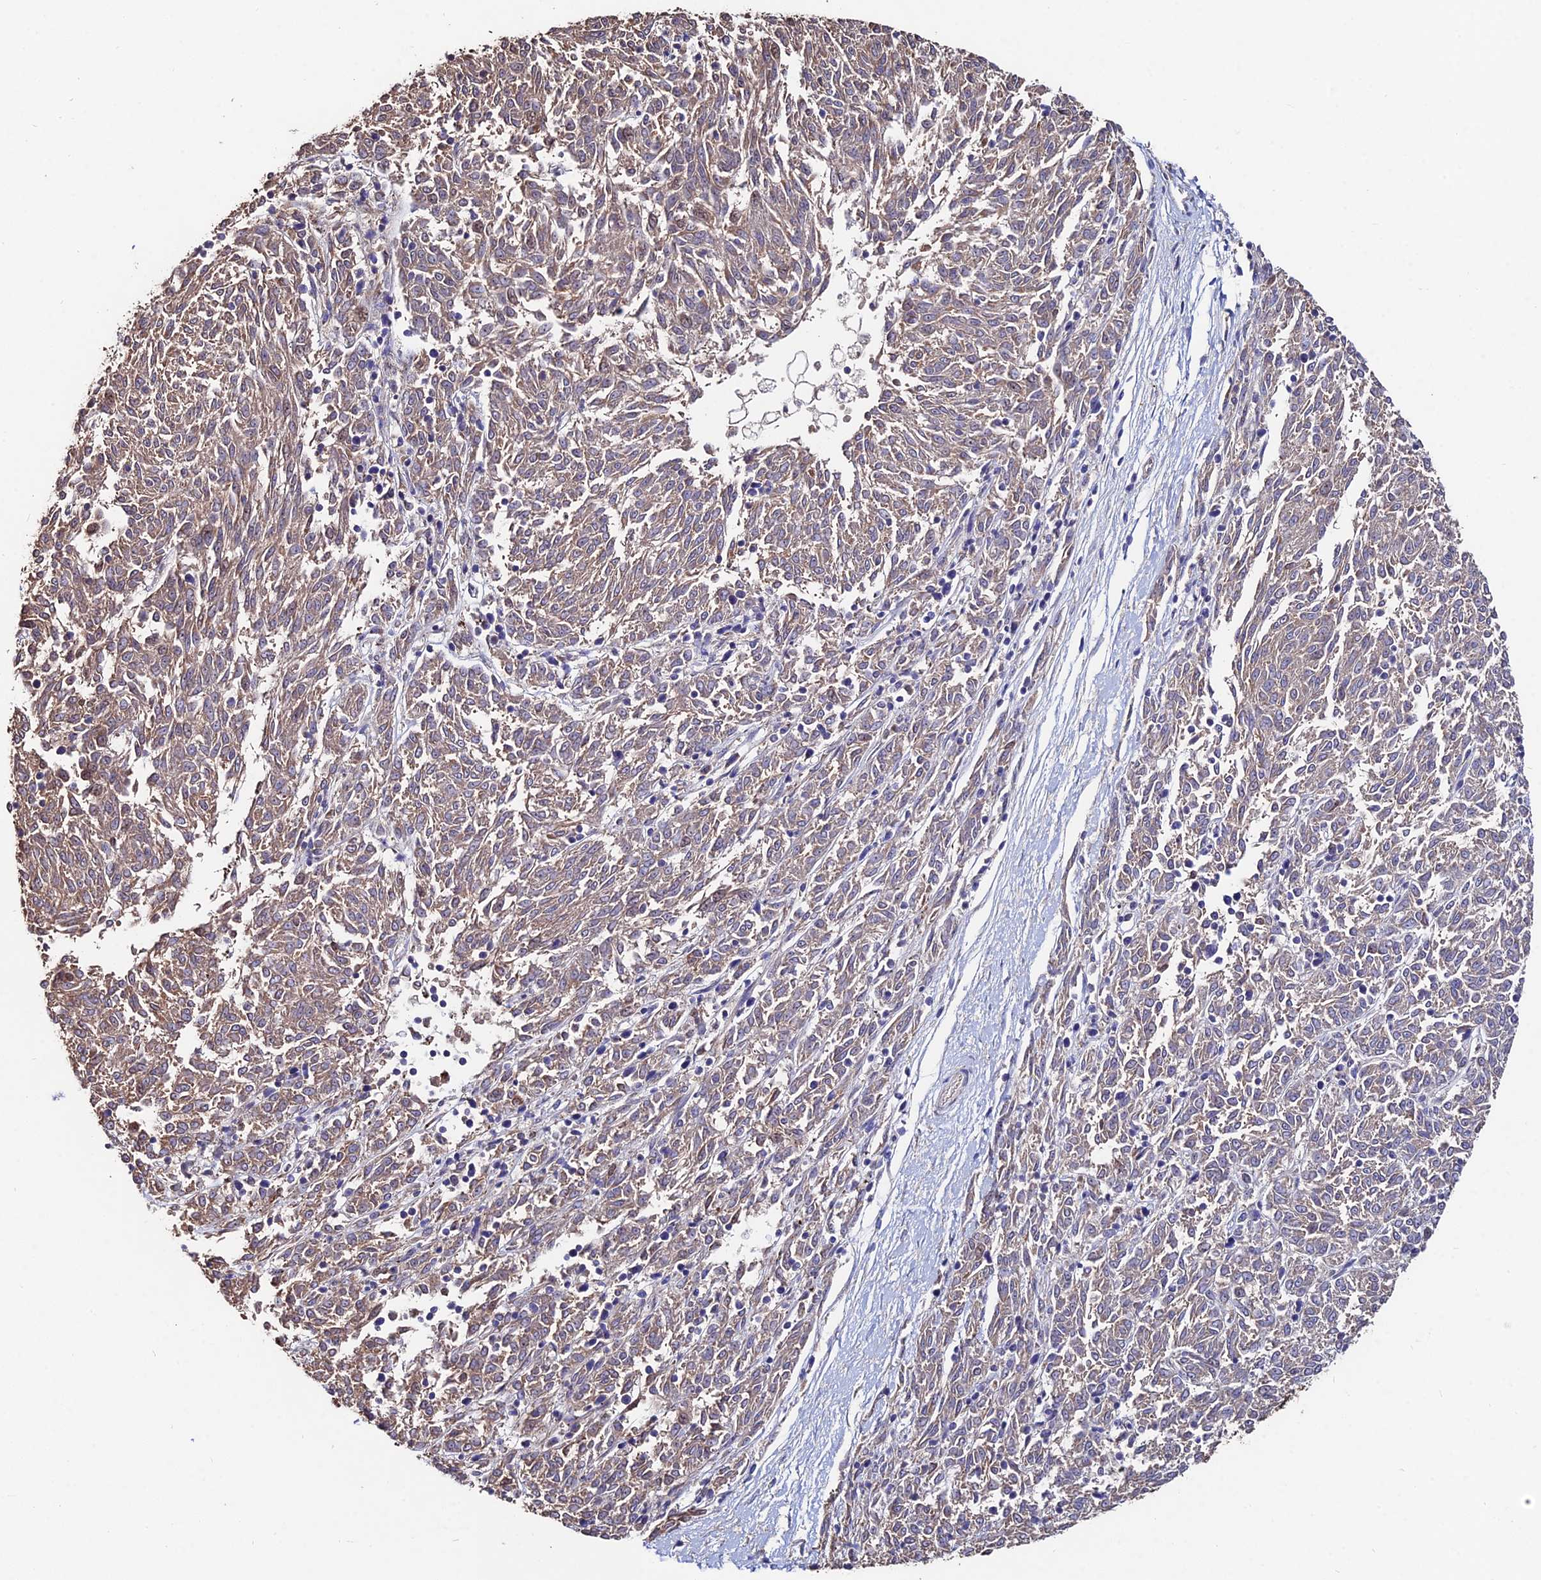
{"staining": {"intensity": "weak", "quantity": ">75%", "location": "cytoplasmic/membranous"}, "tissue": "melanoma", "cell_type": "Tumor cells", "image_type": "cancer", "snomed": [{"axis": "morphology", "description": "Malignant melanoma, NOS"}, {"axis": "topography", "description": "Skin"}], "caption": "The immunohistochemical stain shows weak cytoplasmic/membranous positivity in tumor cells of malignant melanoma tissue. Using DAB (brown) and hematoxylin (blue) stains, captured at high magnification using brightfield microscopy.", "gene": "ACTR5", "patient": {"sex": "female", "age": 72}}